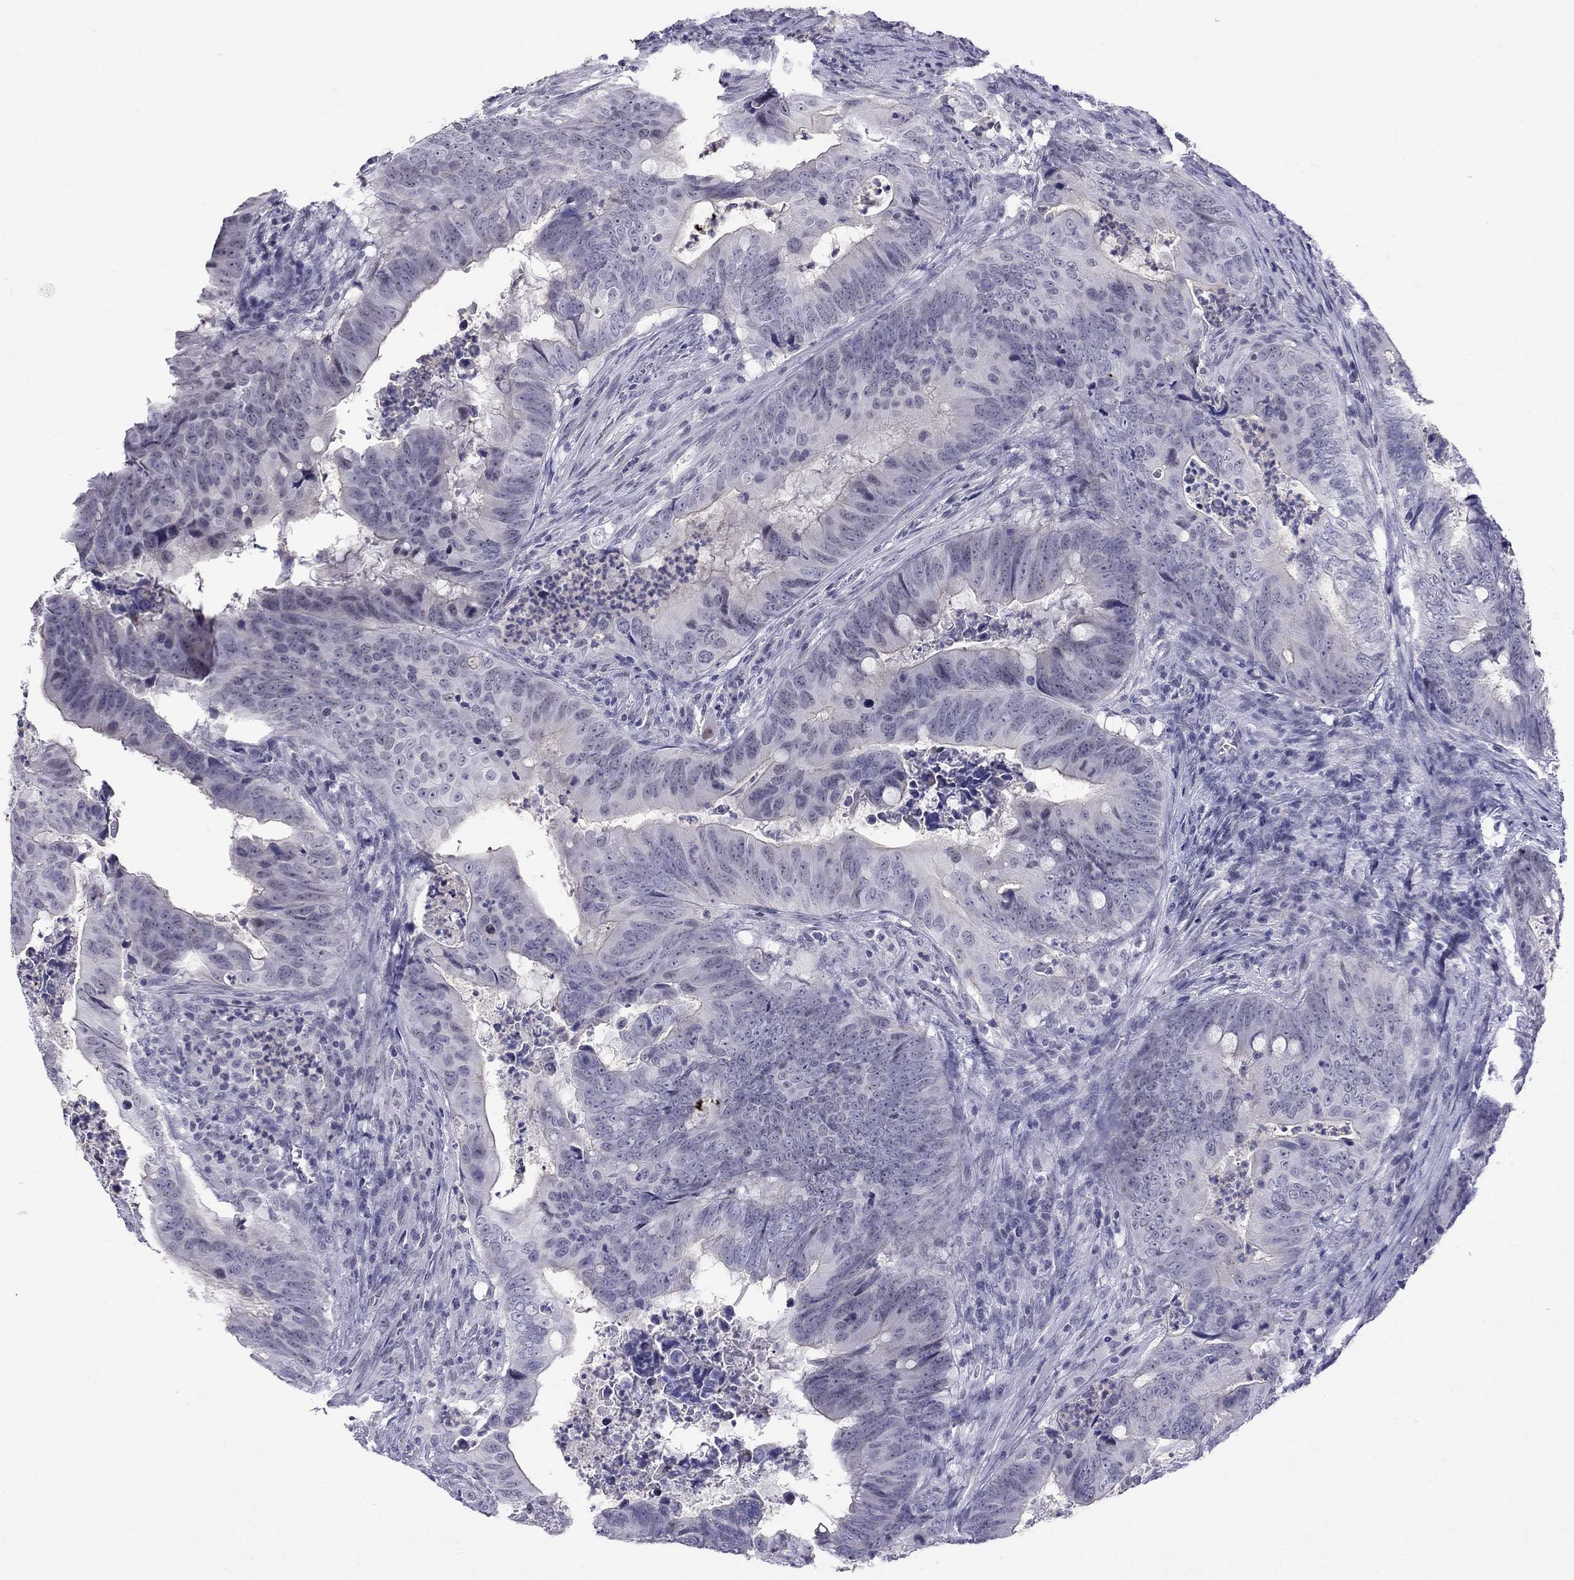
{"staining": {"intensity": "negative", "quantity": "none", "location": "none"}, "tissue": "colorectal cancer", "cell_type": "Tumor cells", "image_type": "cancer", "snomed": [{"axis": "morphology", "description": "Adenocarcinoma, NOS"}, {"axis": "topography", "description": "Colon"}], "caption": "Immunohistochemistry (IHC) of human colorectal cancer (adenocarcinoma) shows no staining in tumor cells.", "gene": "JHY", "patient": {"sex": "female", "age": 82}}